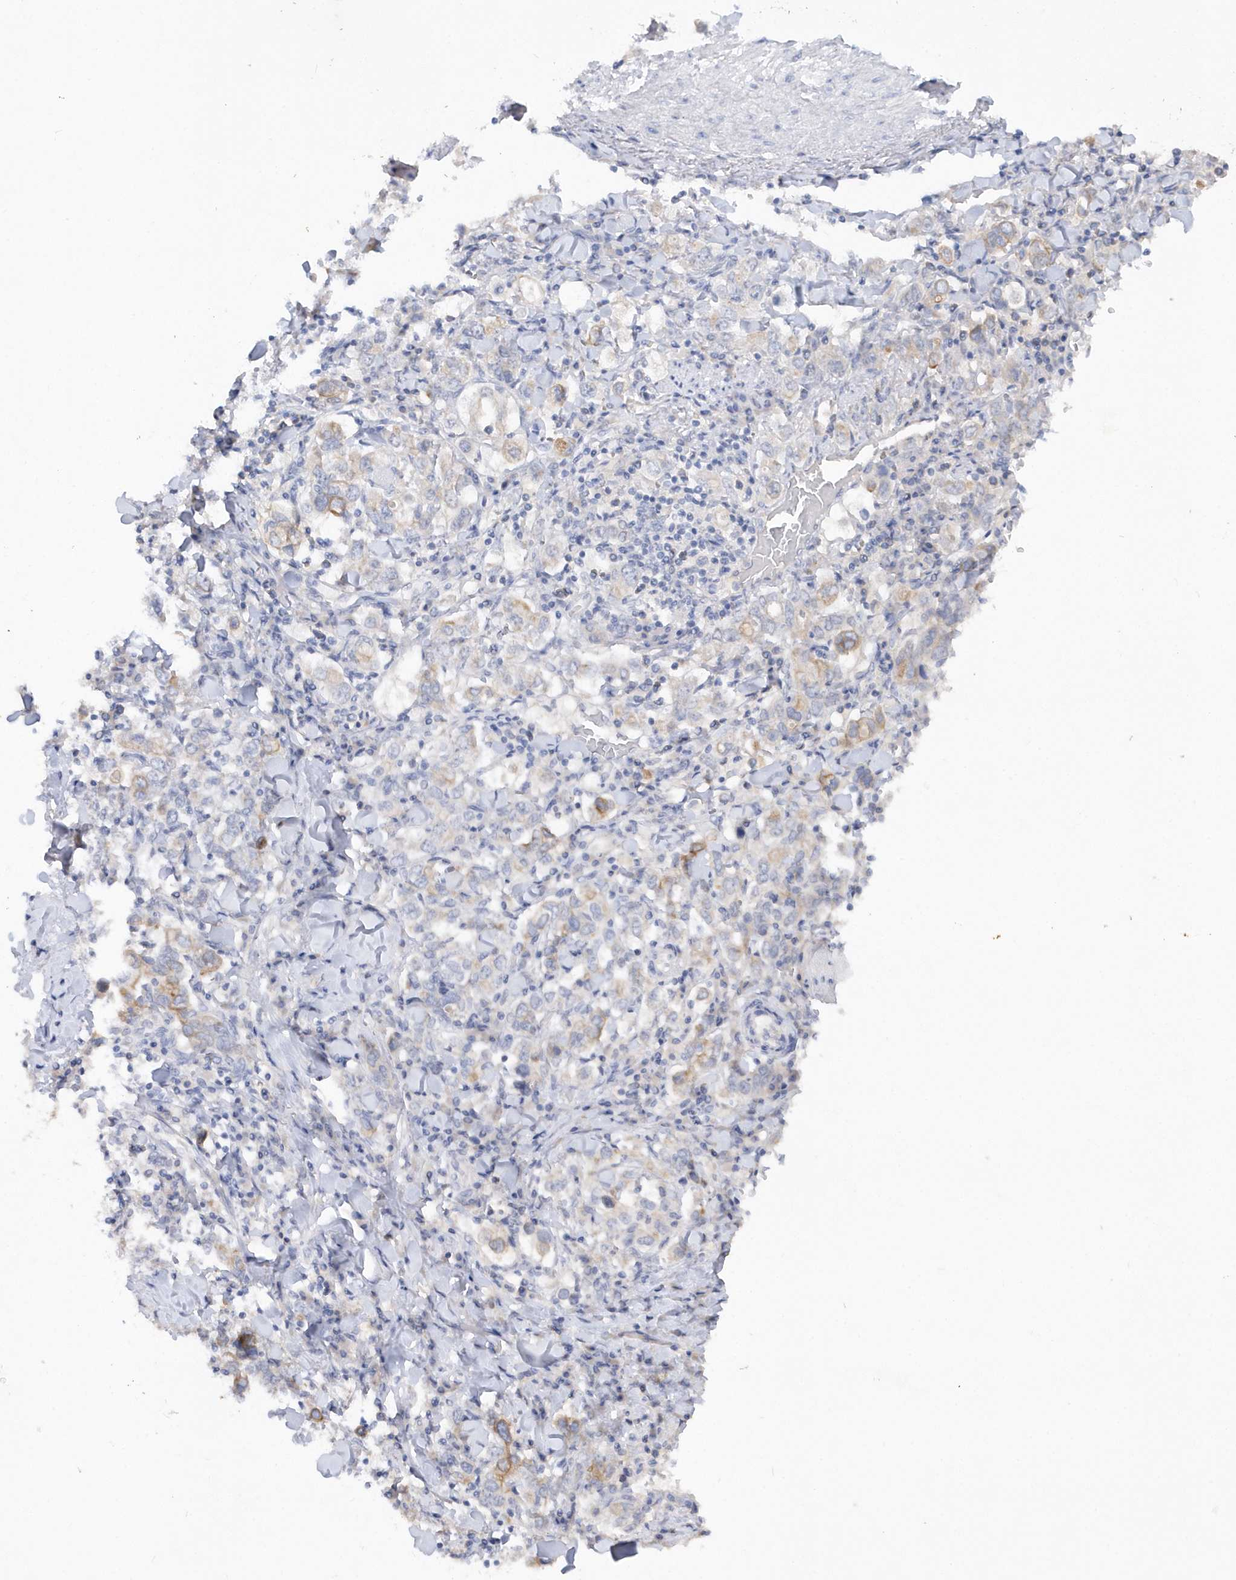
{"staining": {"intensity": "weak", "quantity": "<25%", "location": "cytoplasmic/membranous"}, "tissue": "stomach cancer", "cell_type": "Tumor cells", "image_type": "cancer", "snomed": [{"axis": "morphology", "description": "Adenocarcinoma, NOS"}, {"axis": "topography", "description": "Stomach, upper"}], "caption": "This image is of stomach cancer stained with IHC to label a protein in brown with the nuclei are counter-stained blue. There is no positivity in tumor cells. (Immunohistochemistry (ihc), brightfield microscopy, high magnification).", "gene": "RPE", "patient": {"sex": "male", "age": 62}}